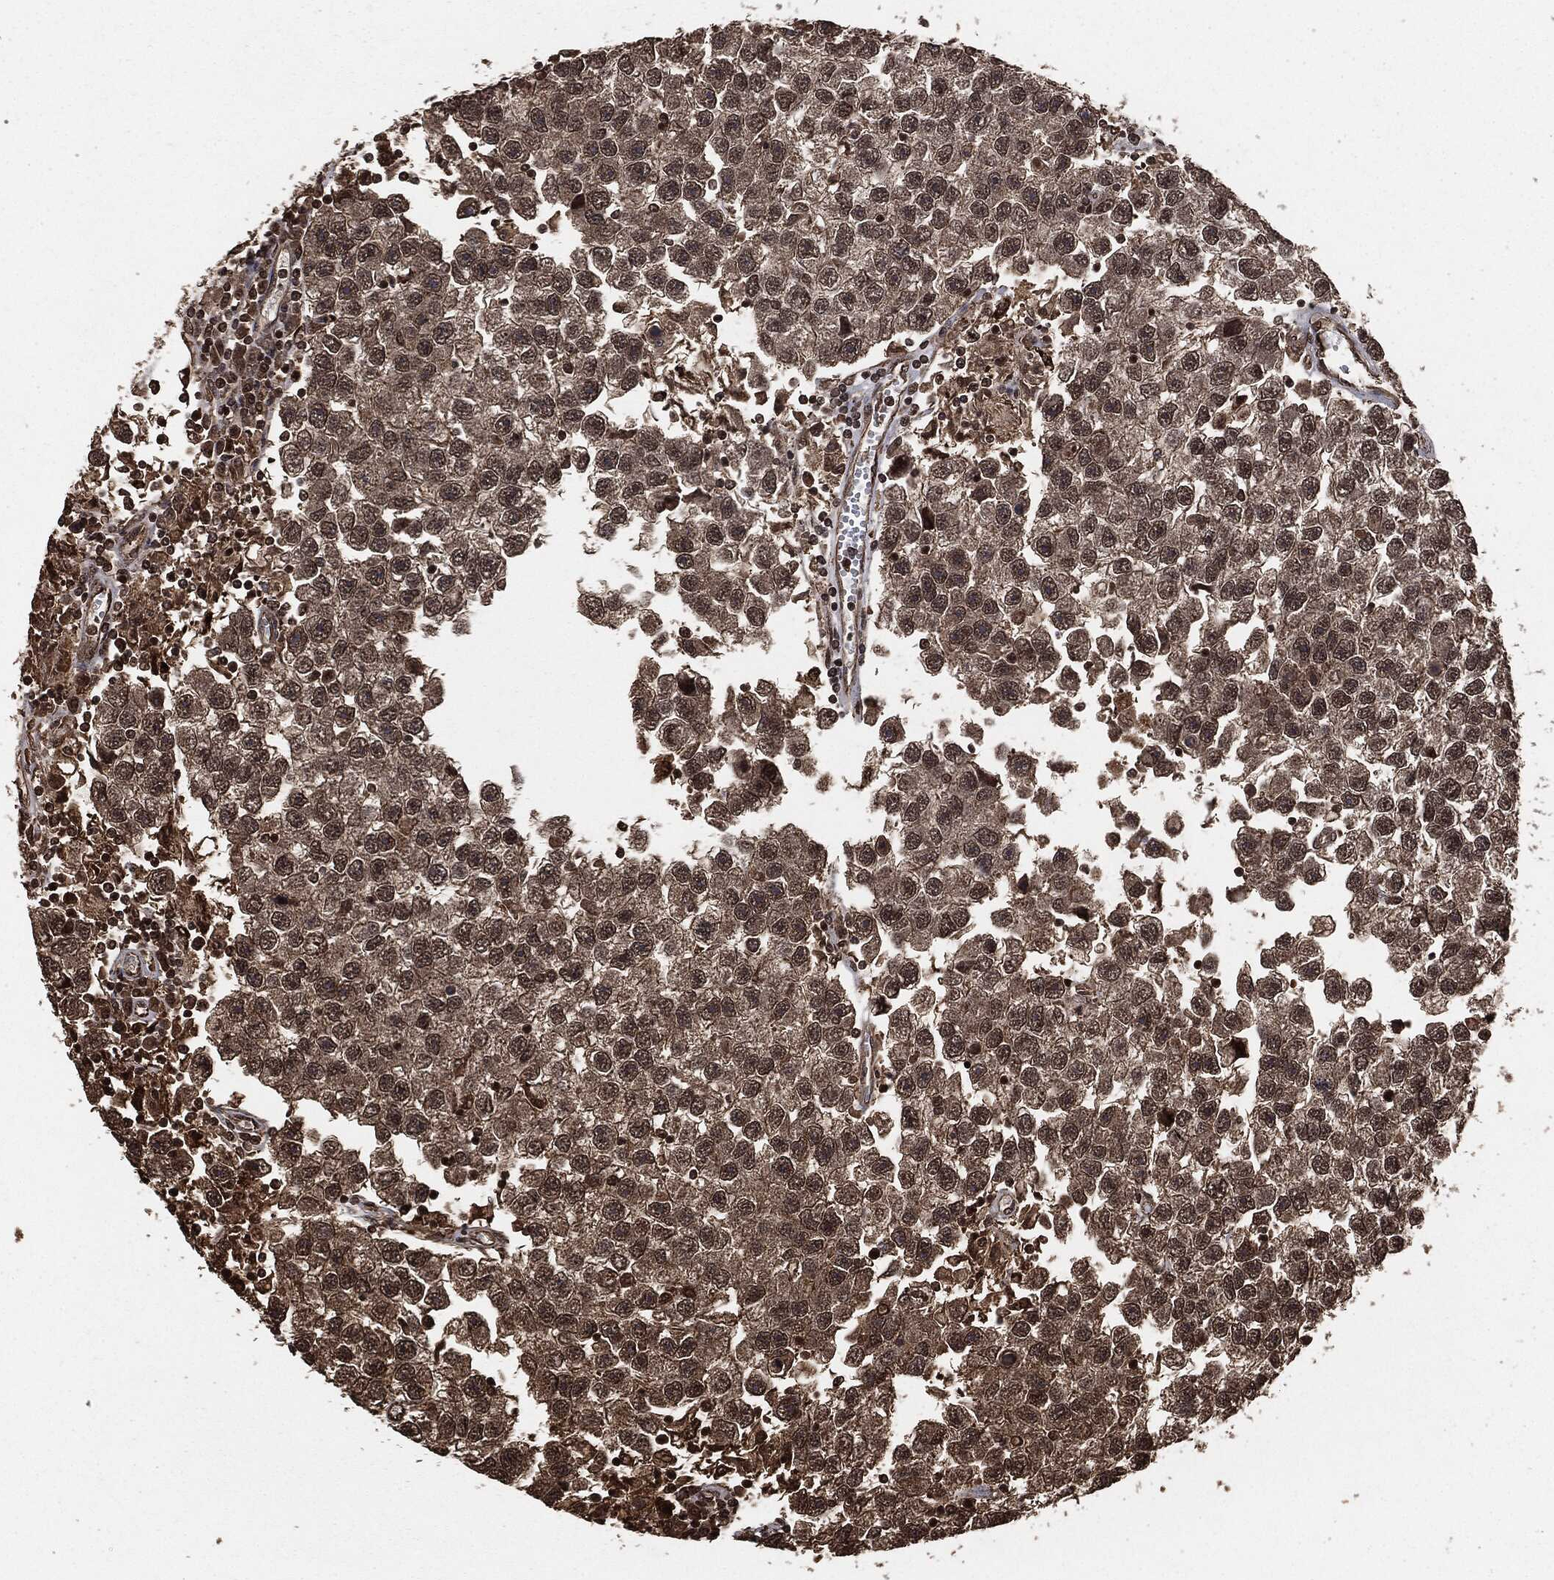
{"staining": {"intensity": "moderate", "quantity": "<25%", "location": "cytoplasmic/membranous"}, "tissue": "testis cancer", "cell_type": "Tumor cells", "image_type": "cancer", "snomed": [{"axis": "morphology", "description": "Seminoma, NOS"}, {"axis": "topography", "description": "Testis"}], "caption": "Immunohistochemical staining of human testis seminoma shows low levels of moderate cytoplasmic/membranous protein expression in approximately <25% of tumor cells.", "gene": "EGFR", "patient": {"sex": "male", "age": 26}}